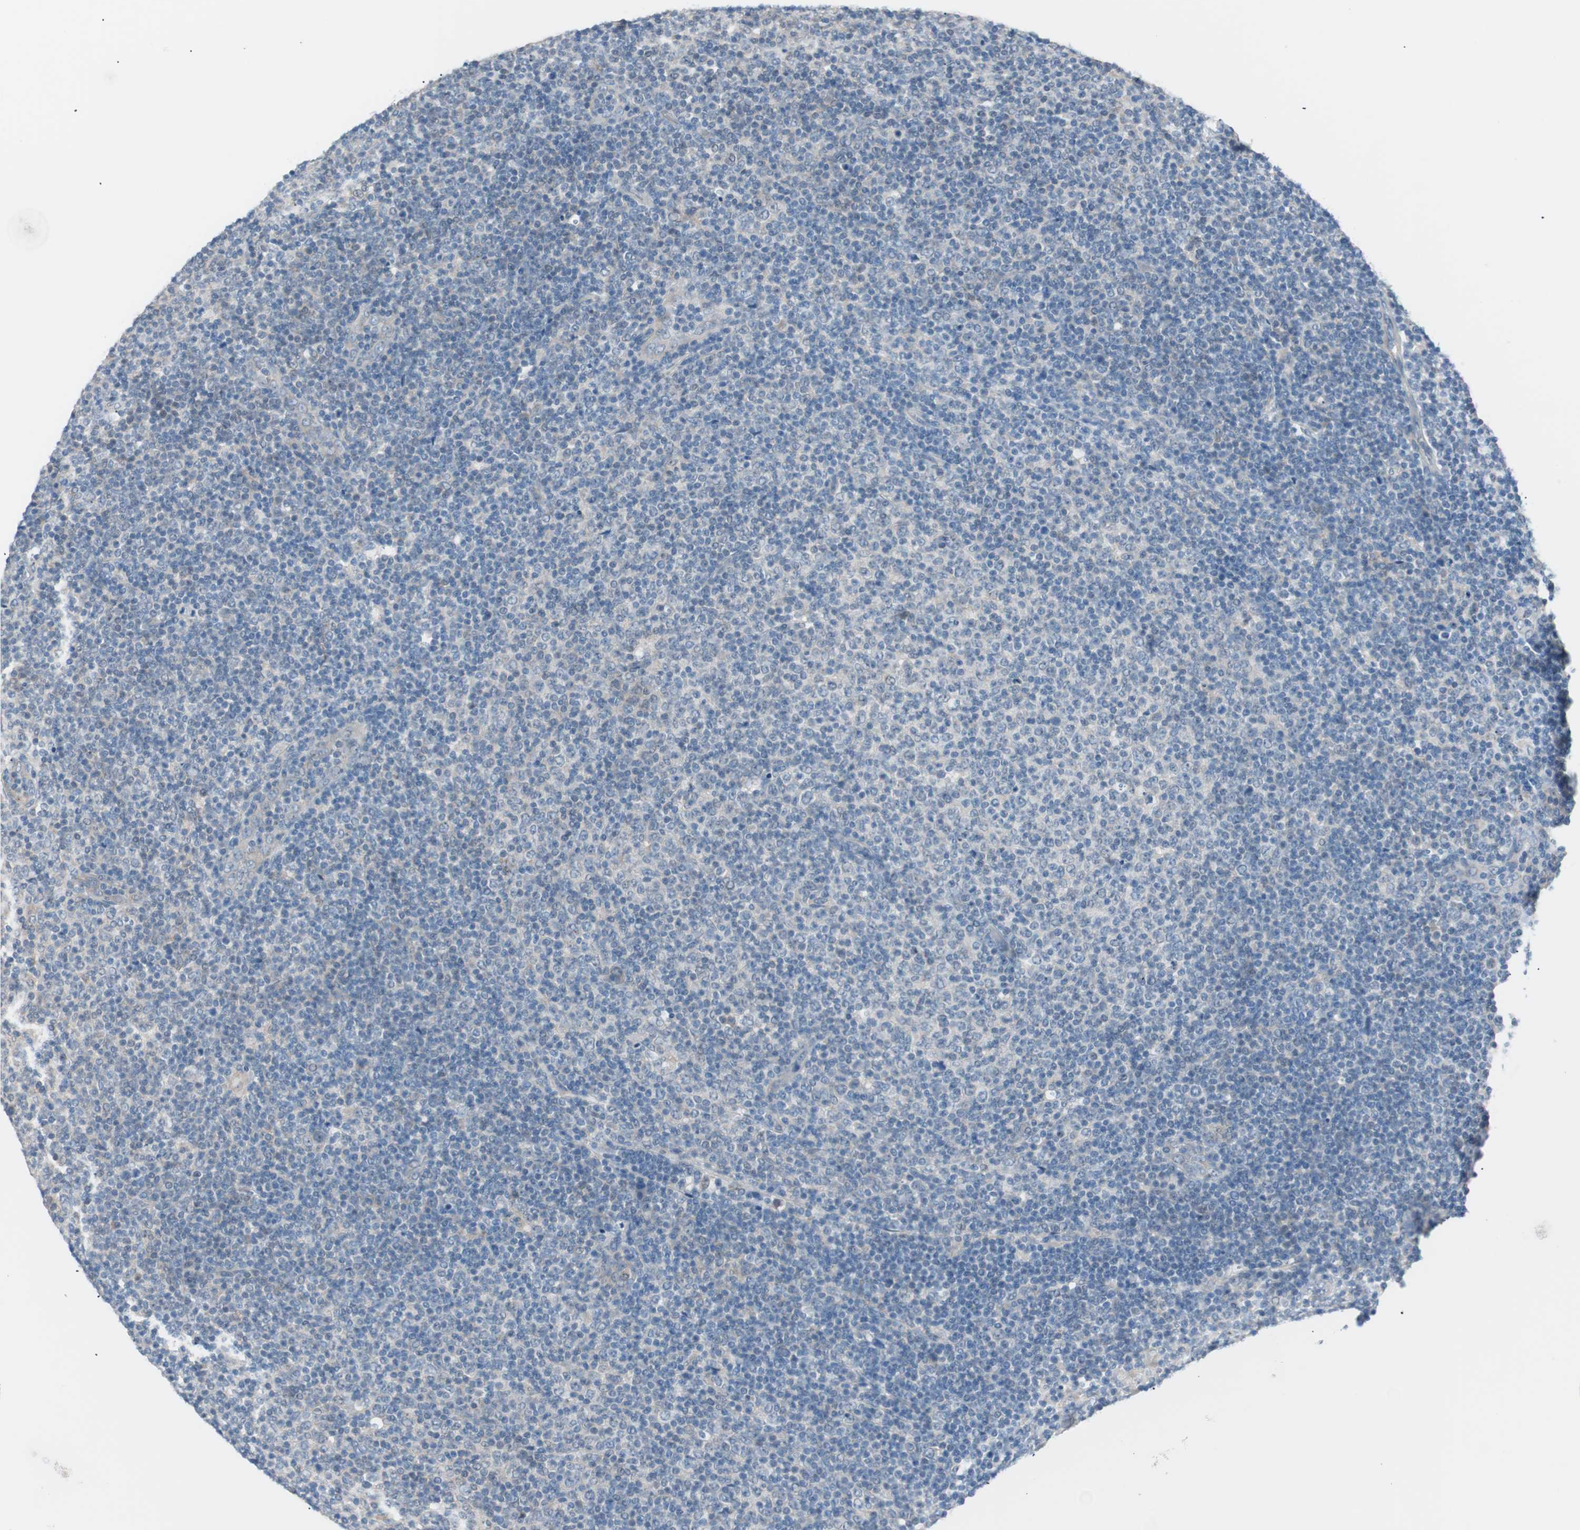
{"staining": {"intensity": "negative", "quantity": "none", "location": "none"}, "tissue": "lymphoma", "cell_type": "Tumor cells", "image_type": "cancer", "snomed": [{"axis": "morphology", "description": "Malignant lymphoma, non-Hodgkin's type, Low grade"}, {"axis": "topography", "description": "Lymph node"}], "caption": "This is an immunohistochemistry (IHC) photomicrograph of low-grade malignant lymphoma, non-Hodgkin's type. There is no positivity in tumor cells.", "gene": "VIL1", "patient": {"sex": "male", "age": 70}}